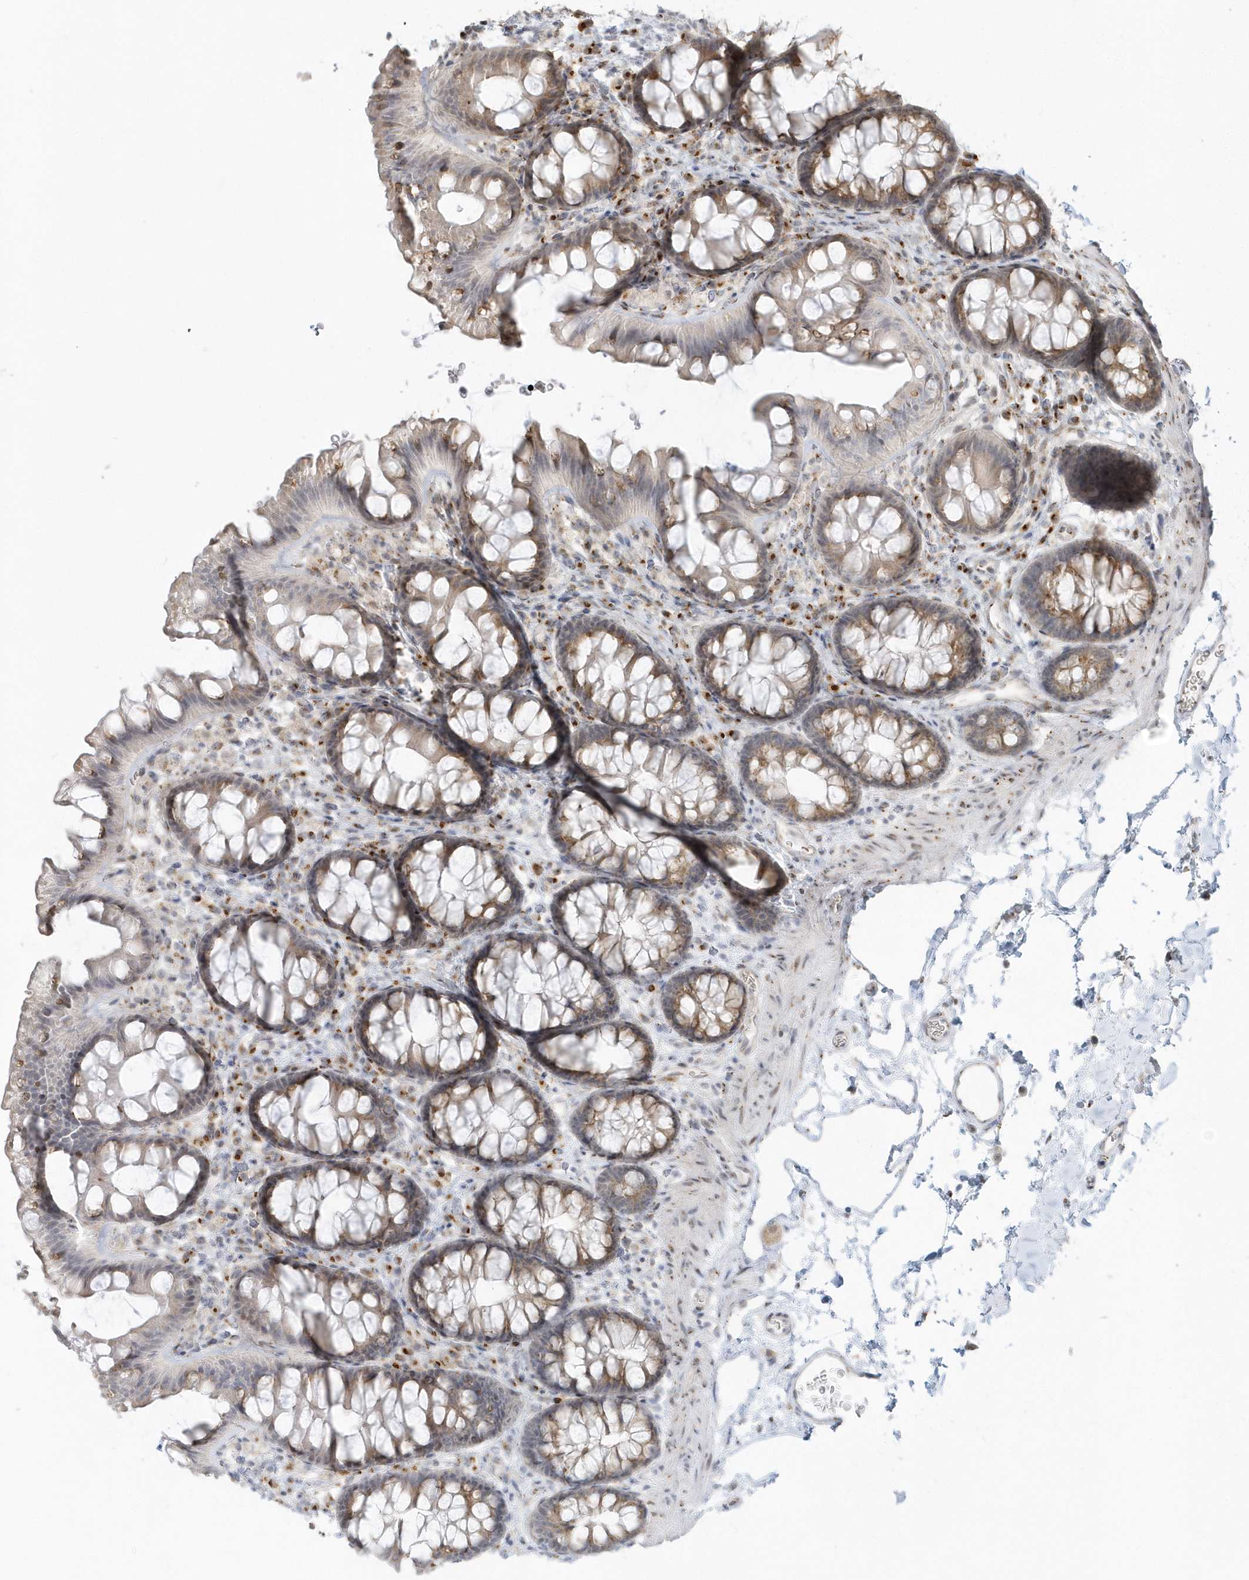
{"staining": {"intensity": "weak", "quantity": "25%-75%", "location": "cytoplasmic/membranous"}, "tissue": "colon", "cell_type": "Endothelial cells", "image_type": "normal", "snomed": [{"axis": "morphology", "description": "Normal tissue, NOS"}, {"axis": "topography", "description": "Colon"}], "caption": "Weak cytoplasmic/membranous protein expression is seen in about 25%-75% of endothelial cells in colon.", "gene": "DHFR", "patient": {"sex": "female", "age": 62}}